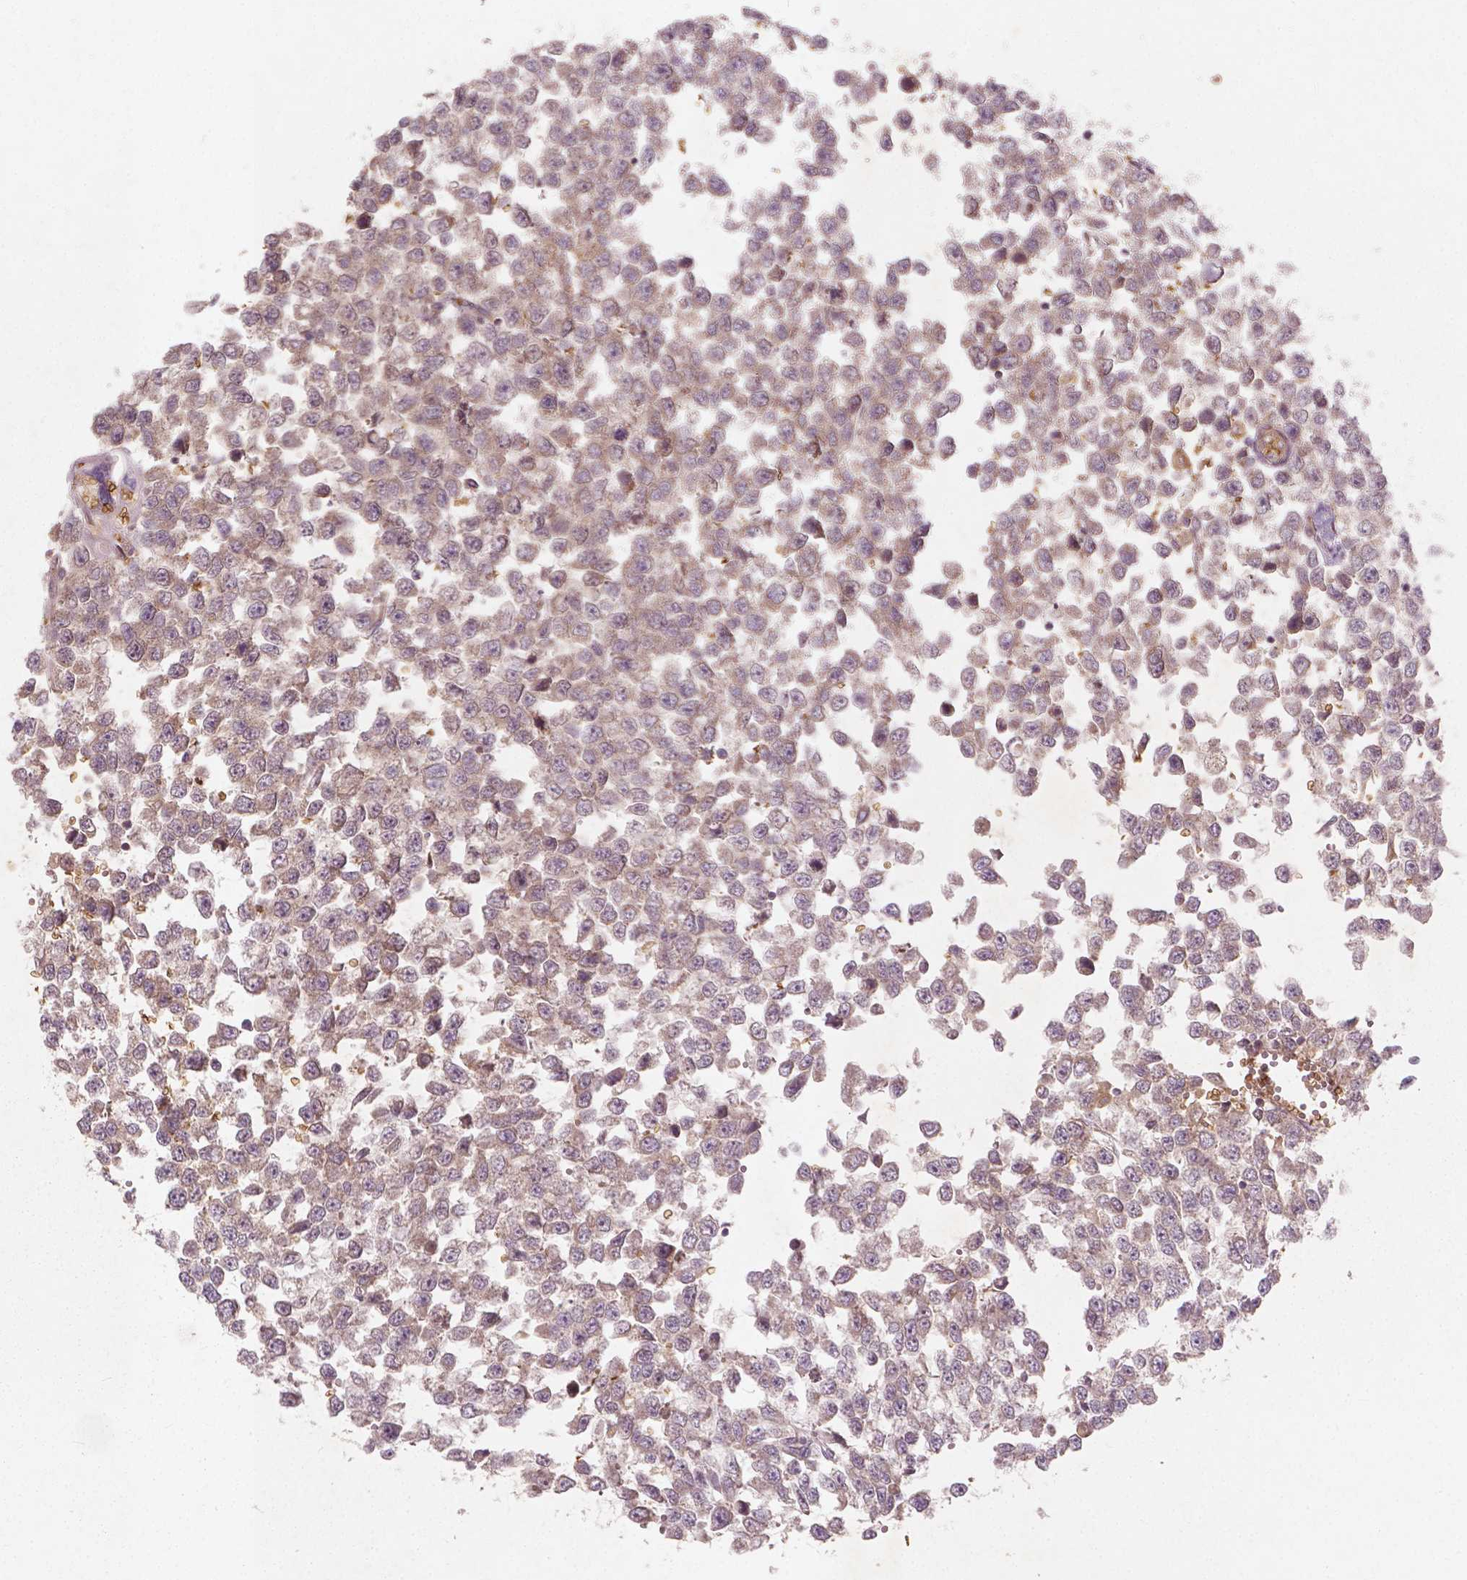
{"staining": {"intensity": "weak", "quantity": "<25%", "location": "cytoplasmic/membranous"}, "tissue": "testis cancer", "cell_type": "Tumor cells", "image_type": "cancer", "snomed": [{"axis": "morphology", "description": "Normal tissue, NOS"}, {"axis": "morphology", "description": "Seminoma, NOS"}, {"axis": "topography", "description": "Testis"}, {"axis": "topography", "description": "Epididymis"}], "caption": "This is a micrograph of IHC staining of testis cancer (seminoma), which shows no expression in tumor cells.", "gene": "CYFIP2", "patient": {"sex": "male", "age": 34}}